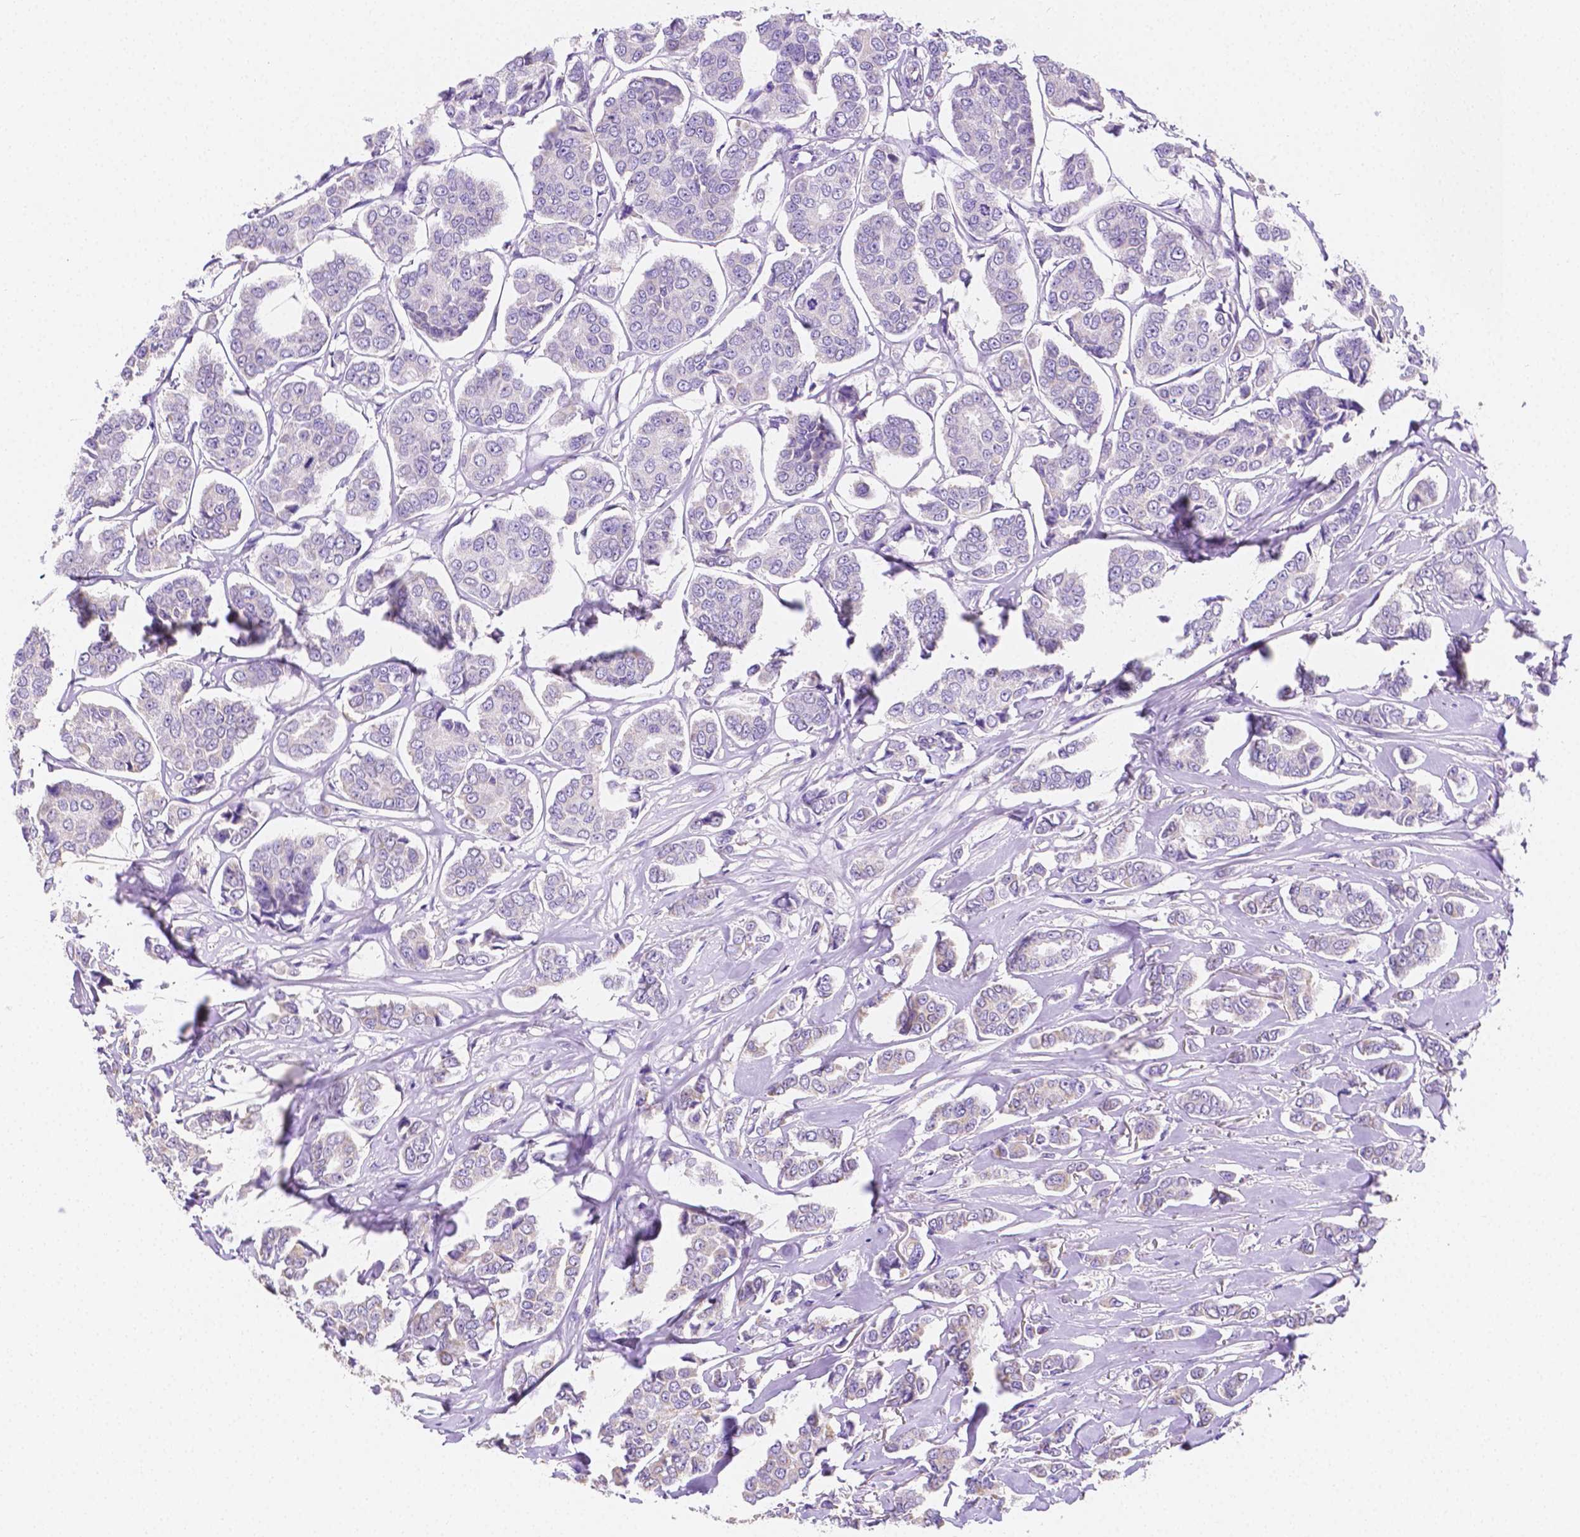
{"staining": {"intensity": "negative", "quantity": "none", "location": "none"}, "tissue": "breast cancer", "cell_type": "Tumor cells", "image_type": "cancer", "snomed": [{"axis": "morphology", "description": "Duct carcinoma"}, {"axis": "topography", "description": "Breast"}], "caption": "Immunohistochemical staining of human breast cancer (invasive ductal carcinoma) demonstrates no significant expression in tumor cells.", "gene": "SGTB", "patient": {"sex": "female", "age": 94}}